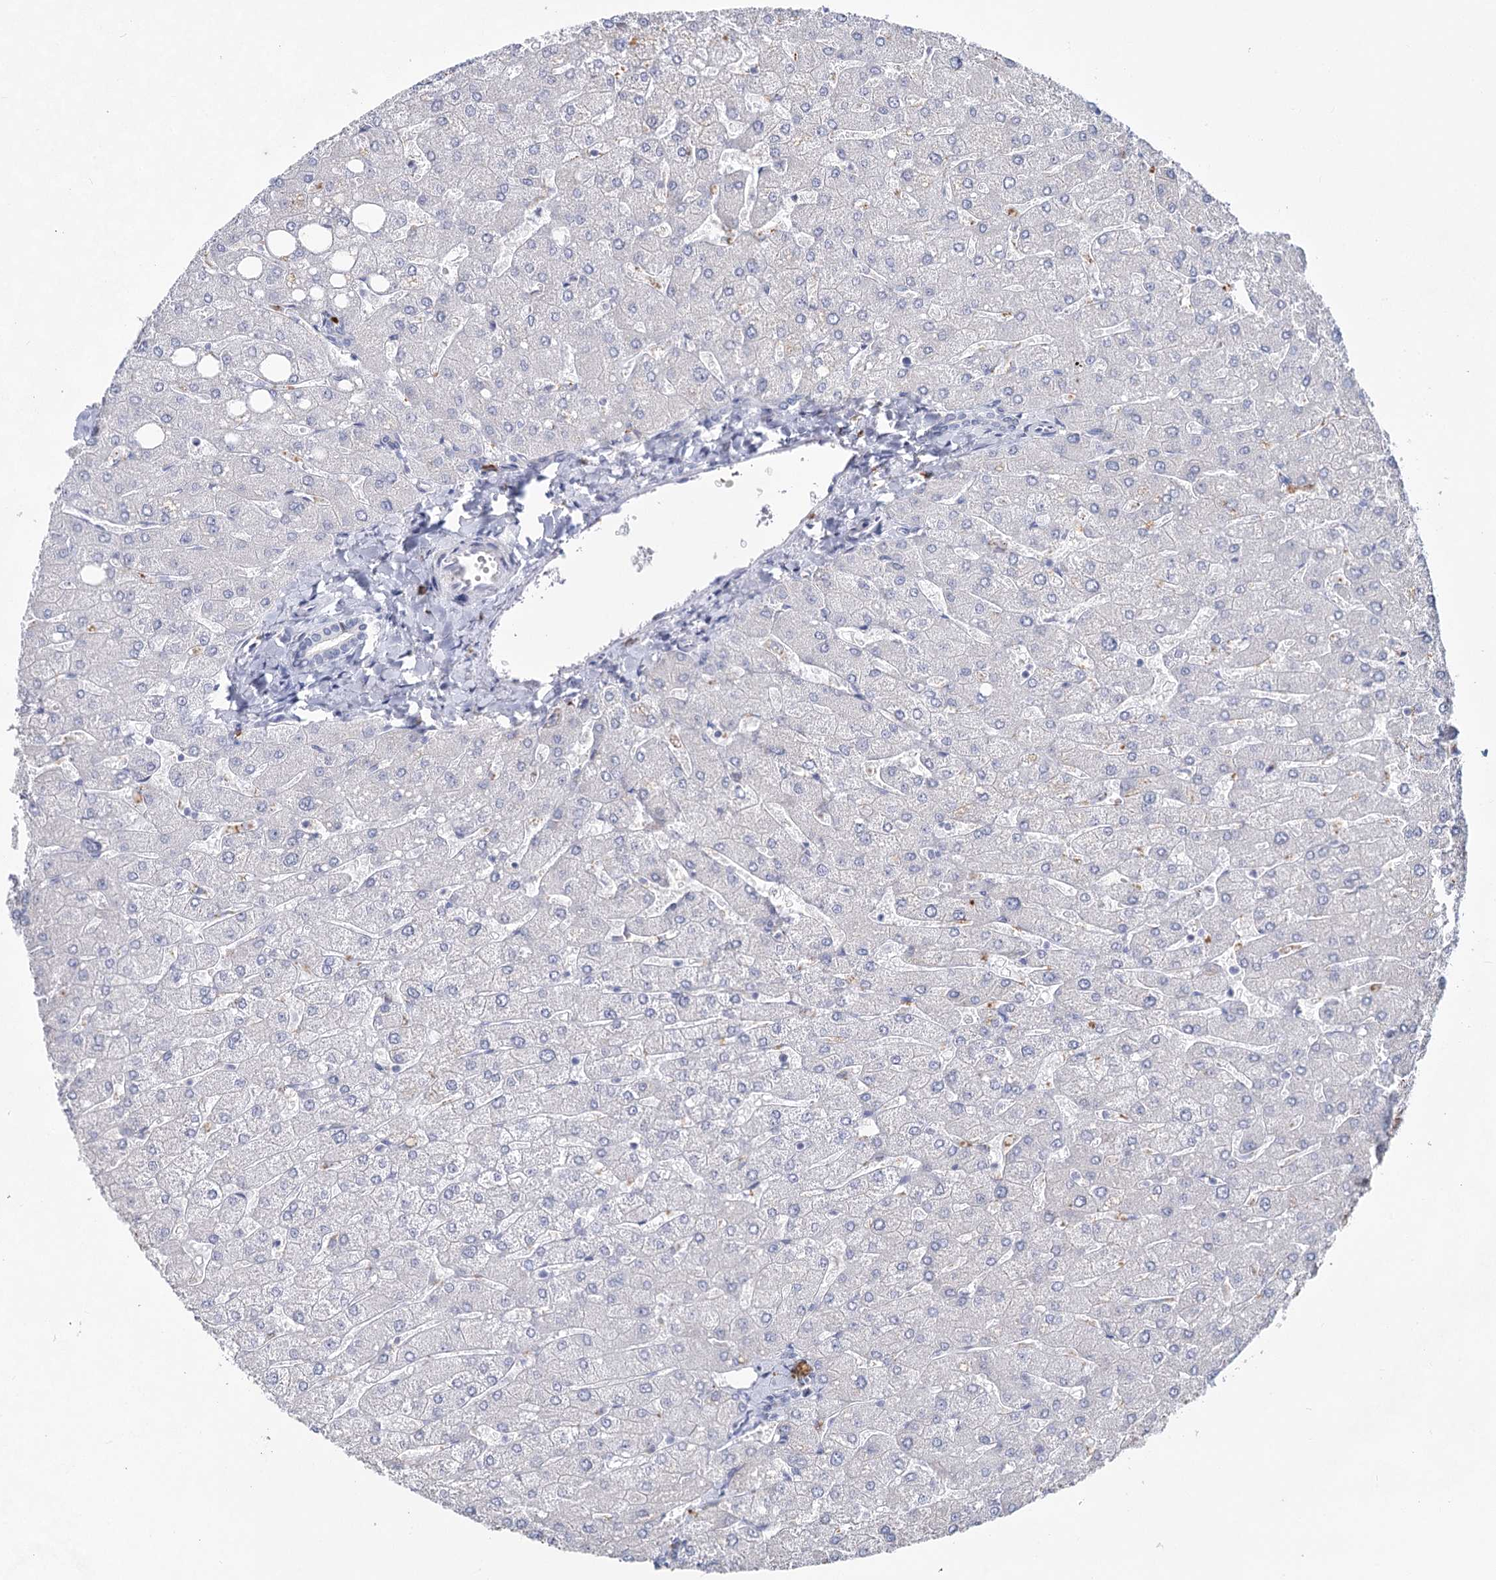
{"staining": {"intensity": "negative", "quantity": "none", "location": "none"}, "tissue": "liver", "cell_type": "Cholangiocytes", "image_type": "normal", "snomed": [{"axis": "morphology", "description": "Normal tissue, NOS"}, {"axis": "topography", "description": "Liver"}], "caption": "Immunohistochemical staining of benign human liver reveals no significant expression in cholangiocytes.", "gene": "CCDC73", "patient": {"sex": "male", "age": 55}}